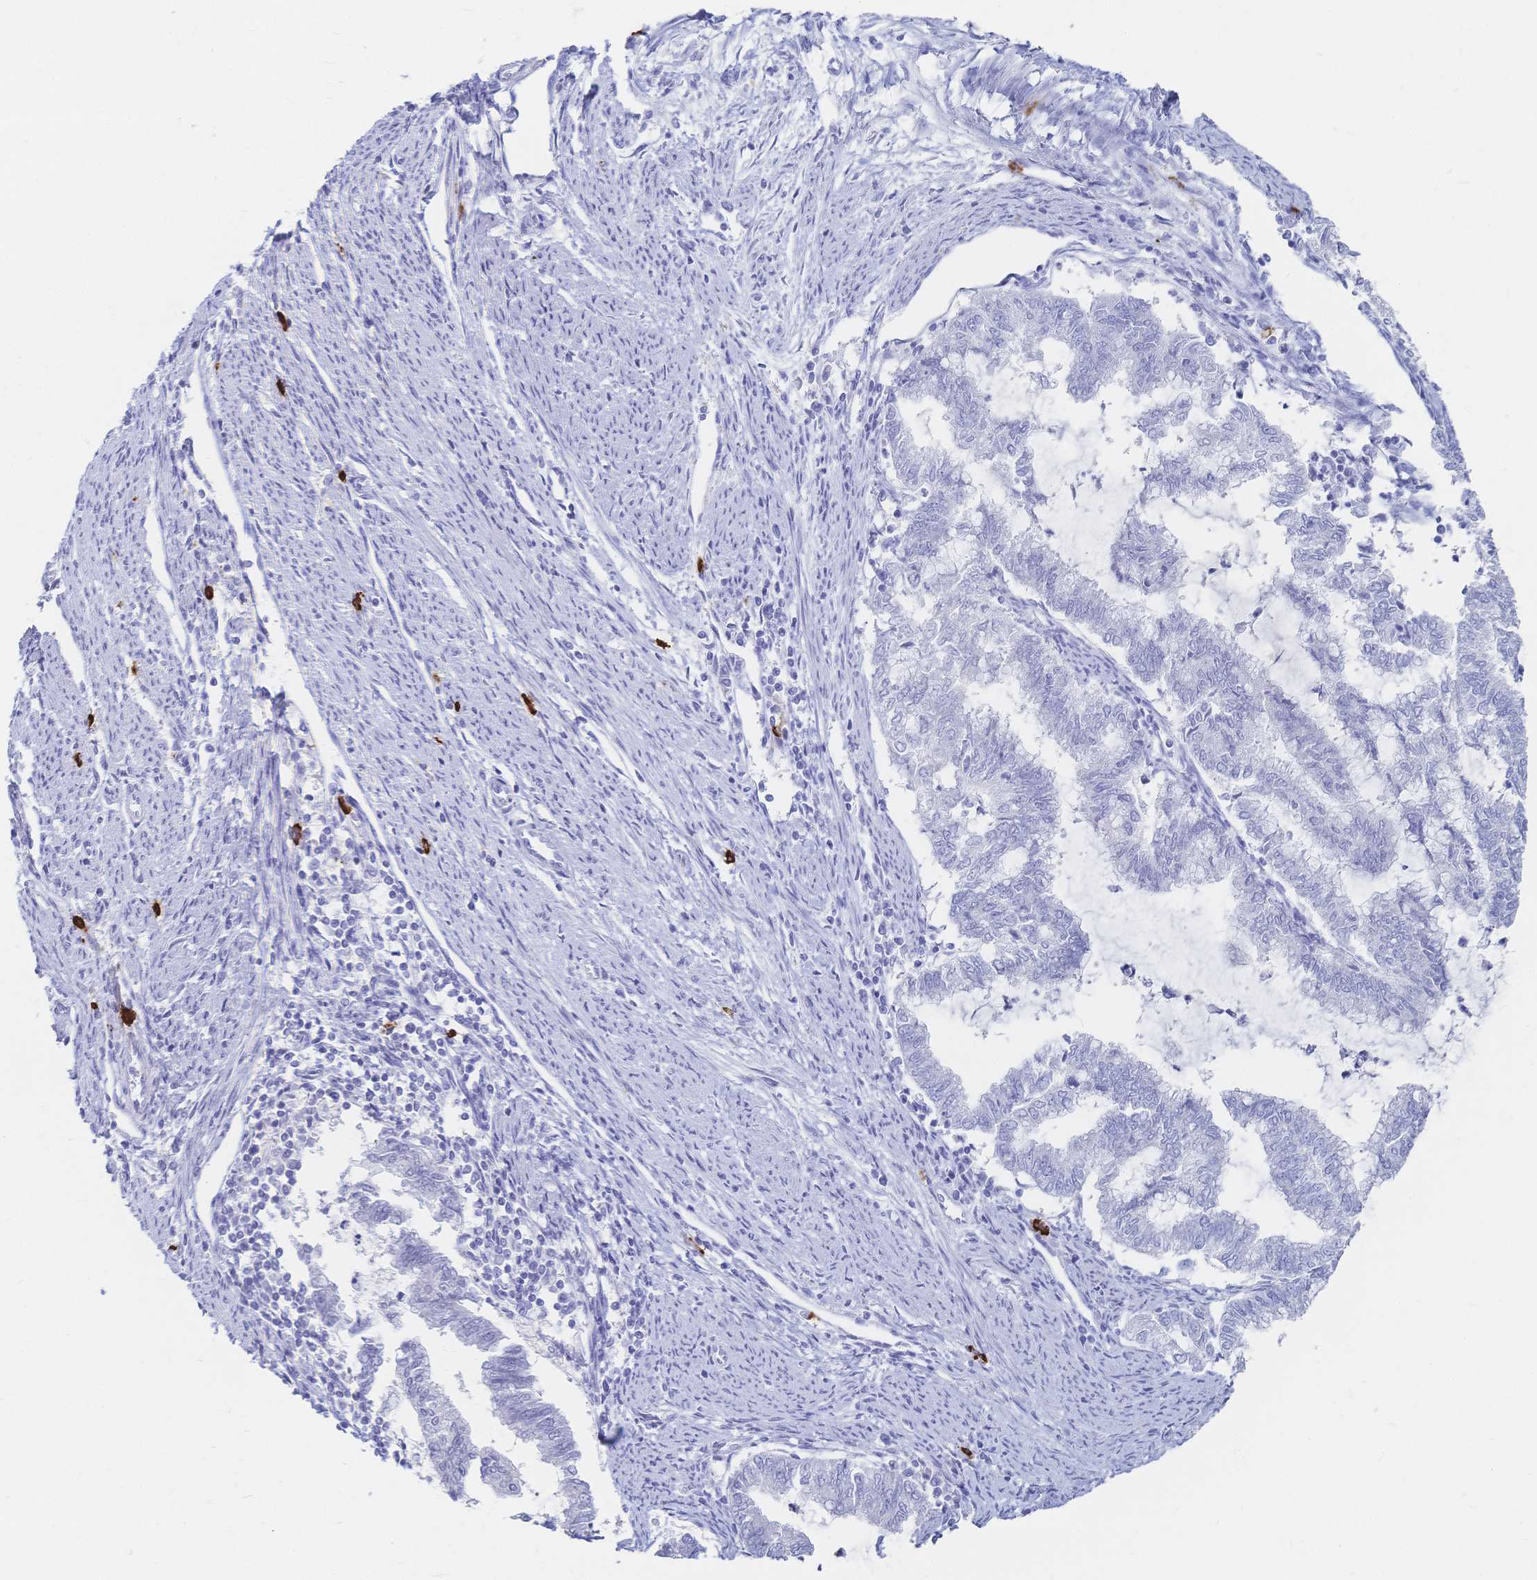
{"staining": {"intensity": "negative", "quantity": "none", "location": "none"}, "tissue": "endometrial cancer", "cell_type": "Tumor cells", "image_type": "cancer", "snomed": [{"axis": "morphology", "description": "Adenocarcinoma, NOS"}, {"axis": "topography", "description": "Endometrium"}], "caption": "Tumor cells are negative for protein expression in human endometrial cancer.", "gene": "IL2RB", "patient": {"sex": "female", "age": 79}}